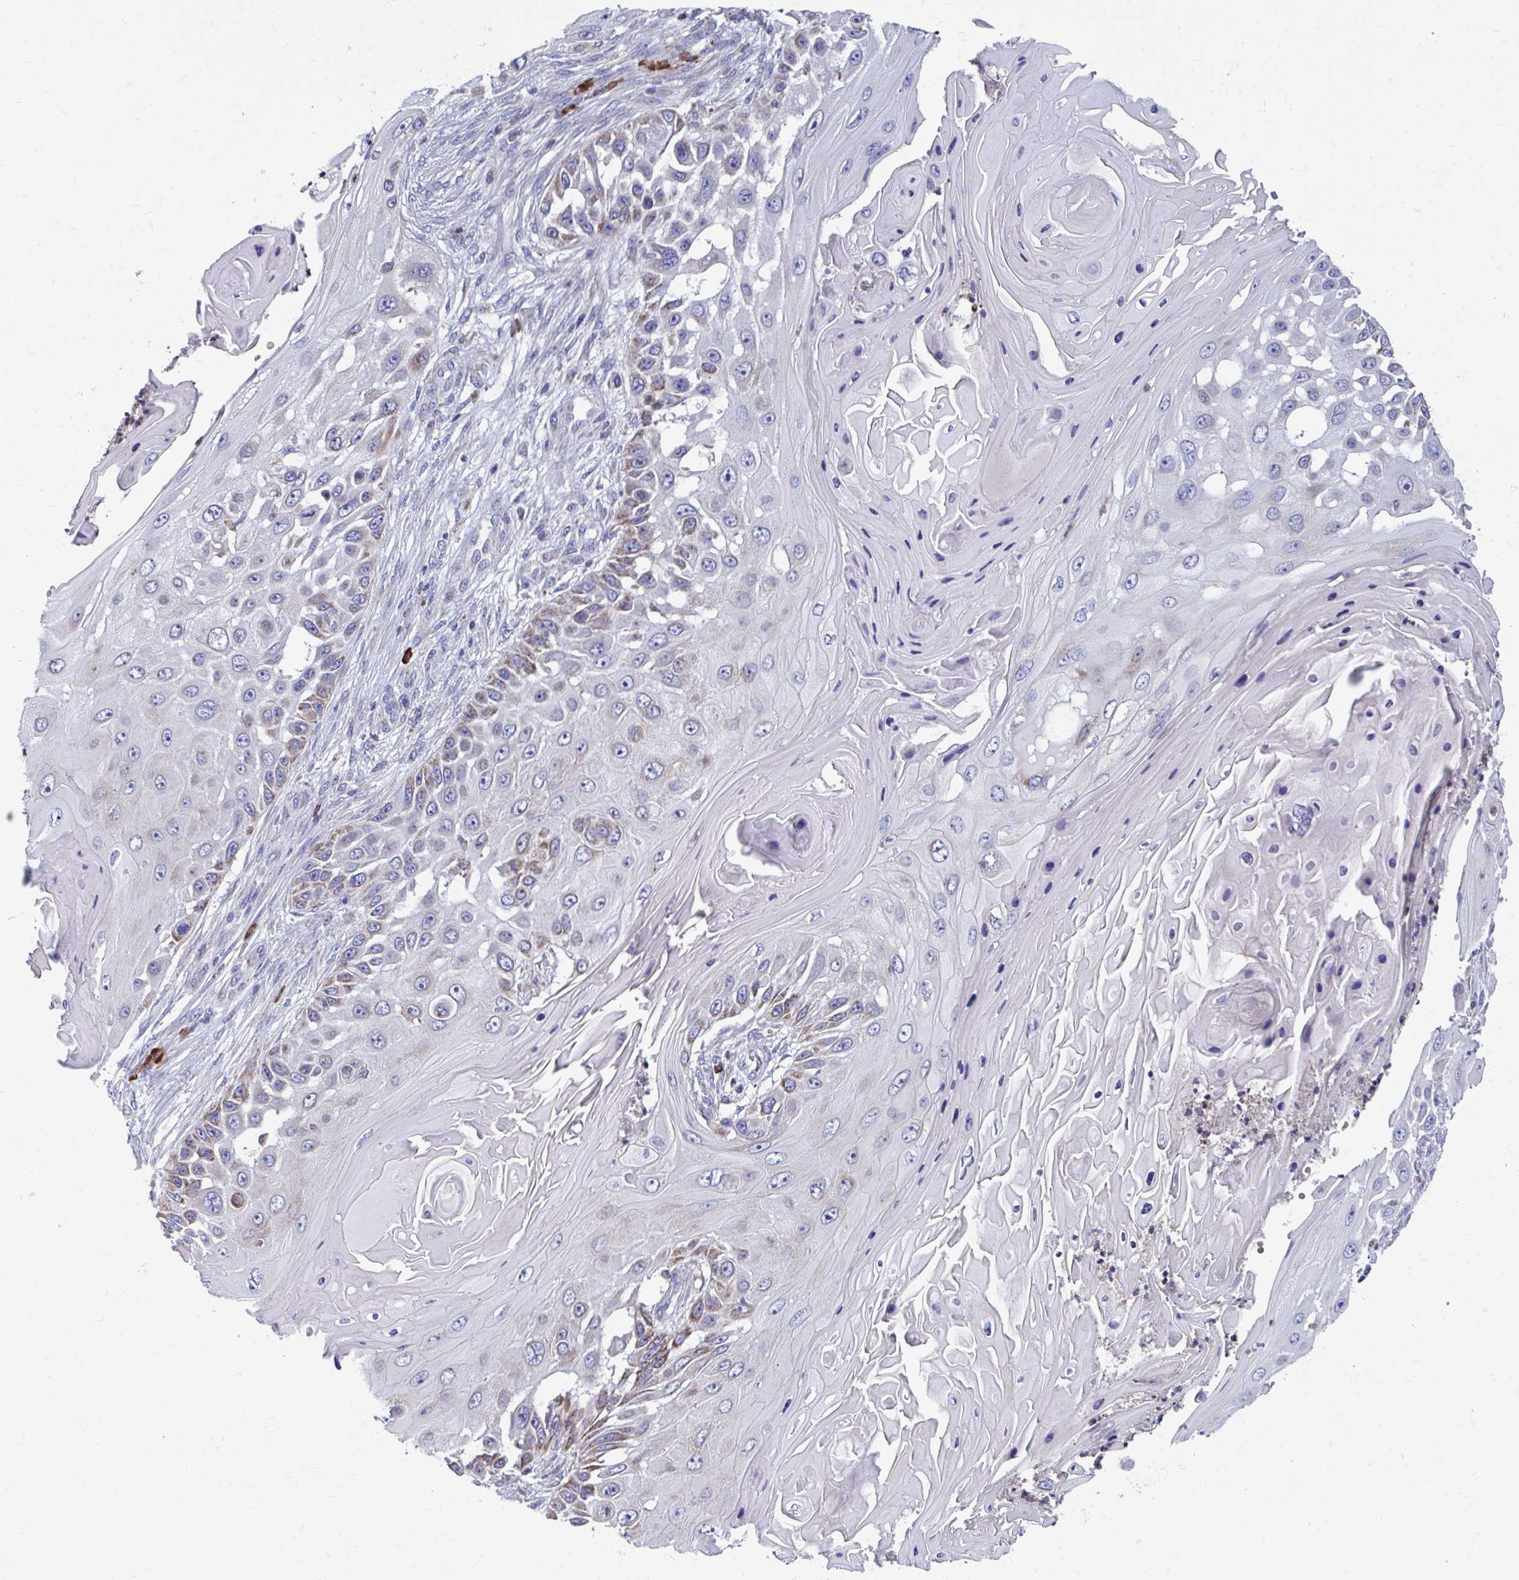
{"staining": {"intensity": "negative", "quantity": "none", "location": "none"}, "tissue": "skin cancer", "cell_type": "Tumor cells", "image_type": "cancer", "snomed": [{"axis": "morphology", "description": "Squamous cell carcinoma, NOS"}, {"axis": "topography", "description": "Skin"}], "caption": "DAB immunohistochemical staining of skin cancer demonstrates no significant staining in tumor cells.", "gene": "FKBP2", "patient": {"sex": "female", "age": 44}}